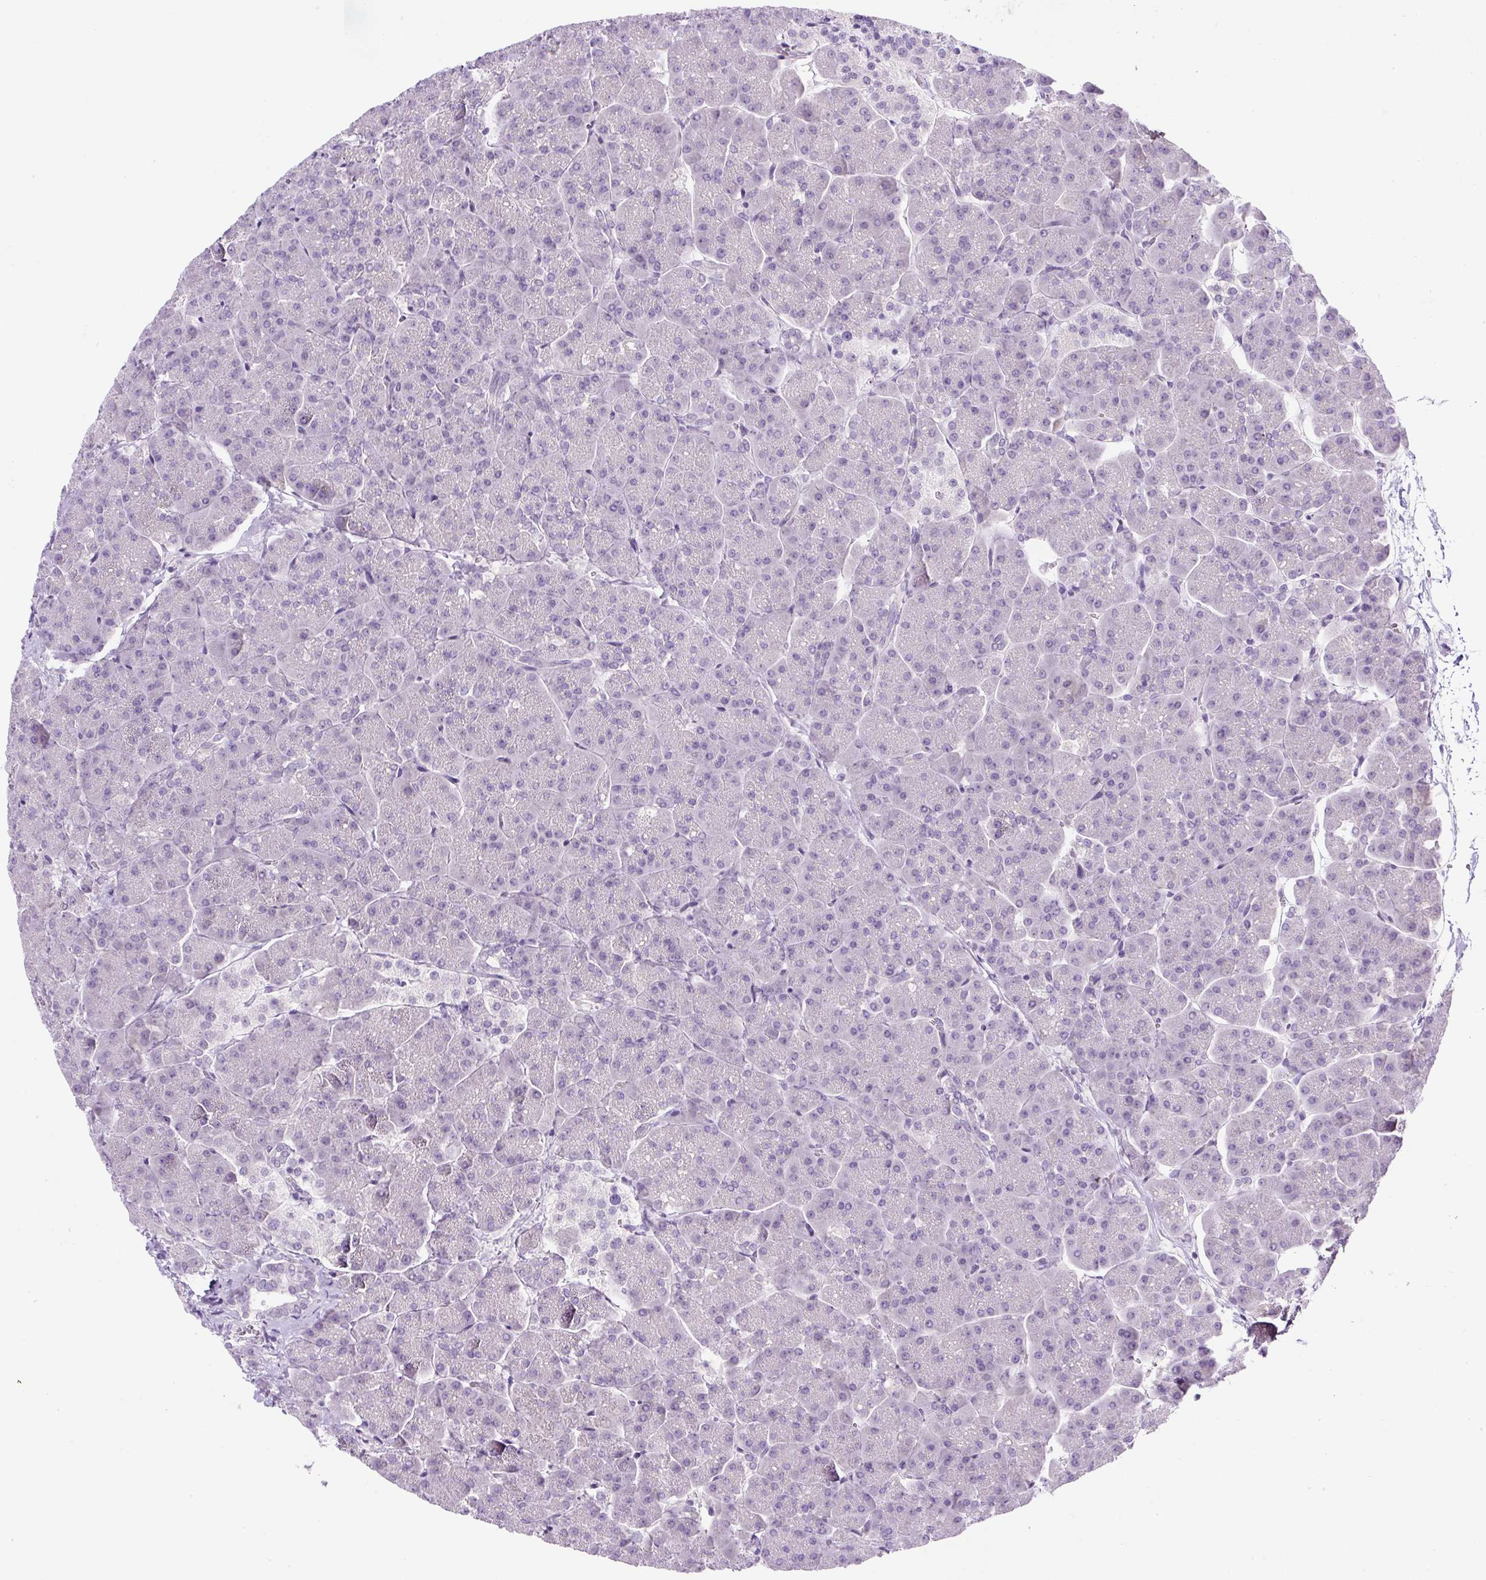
{"staining": {"intensity": "negative", "quantity": "none", "location": "none"}, "tissue": "pancreas", "cell_type": "Exocrine glandular cells", "image_type": "normal", "snomed": [{"axis": "morphology", "description": "Normal tissue, NOS"}, {"axis": "topography", "description": "Pancreas"}, {"axis": "topography", "description": "Peripheral nerve tissue"}], "caption": "Immunohistochemistry photomicrograph of benign pancreas stained for a protein (brown), which exhibits no staining in exocrine glandular cells.", "gene": "COL9A2", "patient": {"sex": "male", "age": 54}}